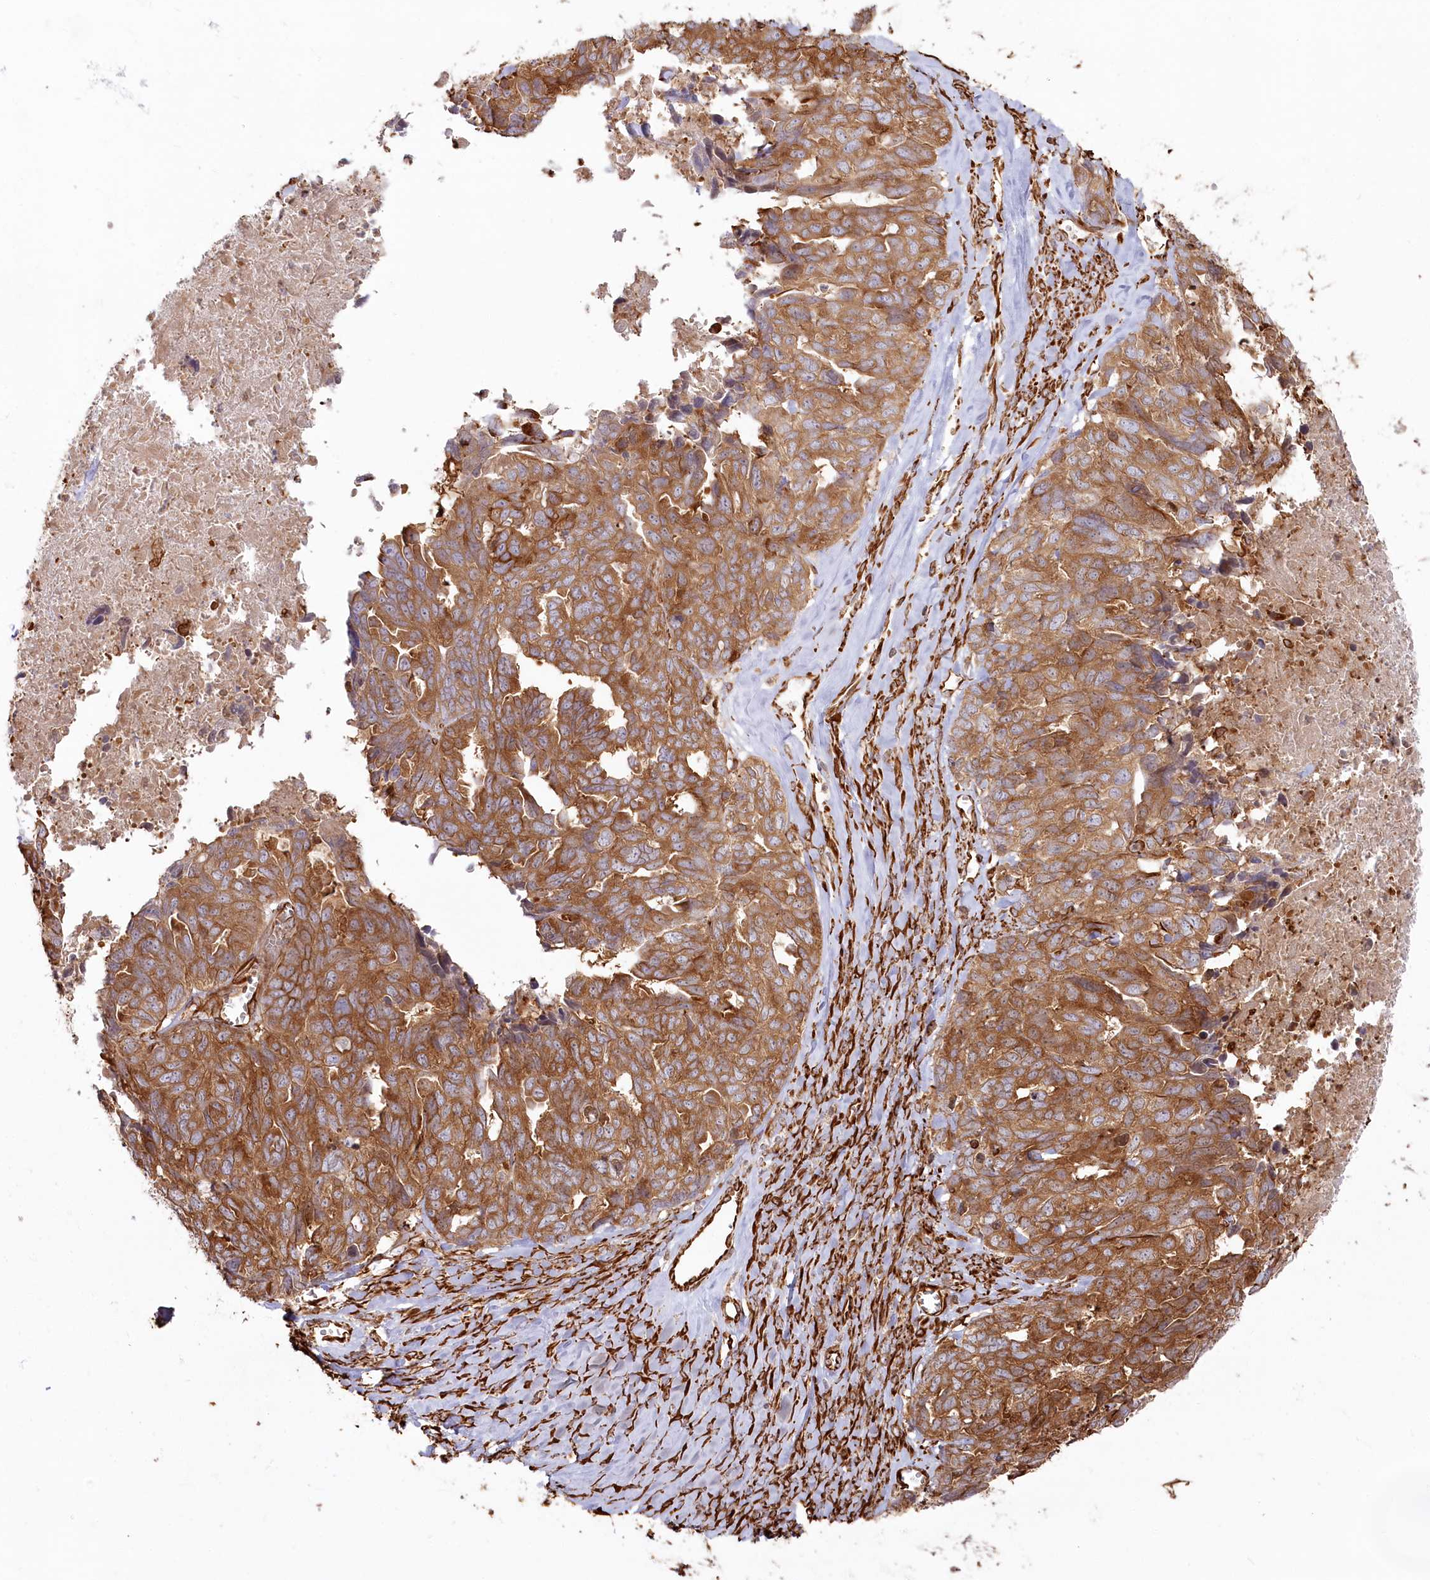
{"staining": {"intensity": "moderate", "quantity": ">75%", "location": "cytoplasmic/membranous"}, "tissue": "ovarian cancer", "cell_type": "Tumor cells", "image_type": "cancer", "snomed": [{"axis": "morphology", "description": "Cystadenocarcinoma, serous, NOS"}, {"axis": "topography", "description": "Ovary"}], "caption": "Serous cystadenocarcinoma (ovarian) stained with a brown dye exhibits moderate cytoplasmic/membranous positive positivity in about >75% of tumor cells.", "gene": "TTC1", "patient": {"sex": "female", "age": 79}}